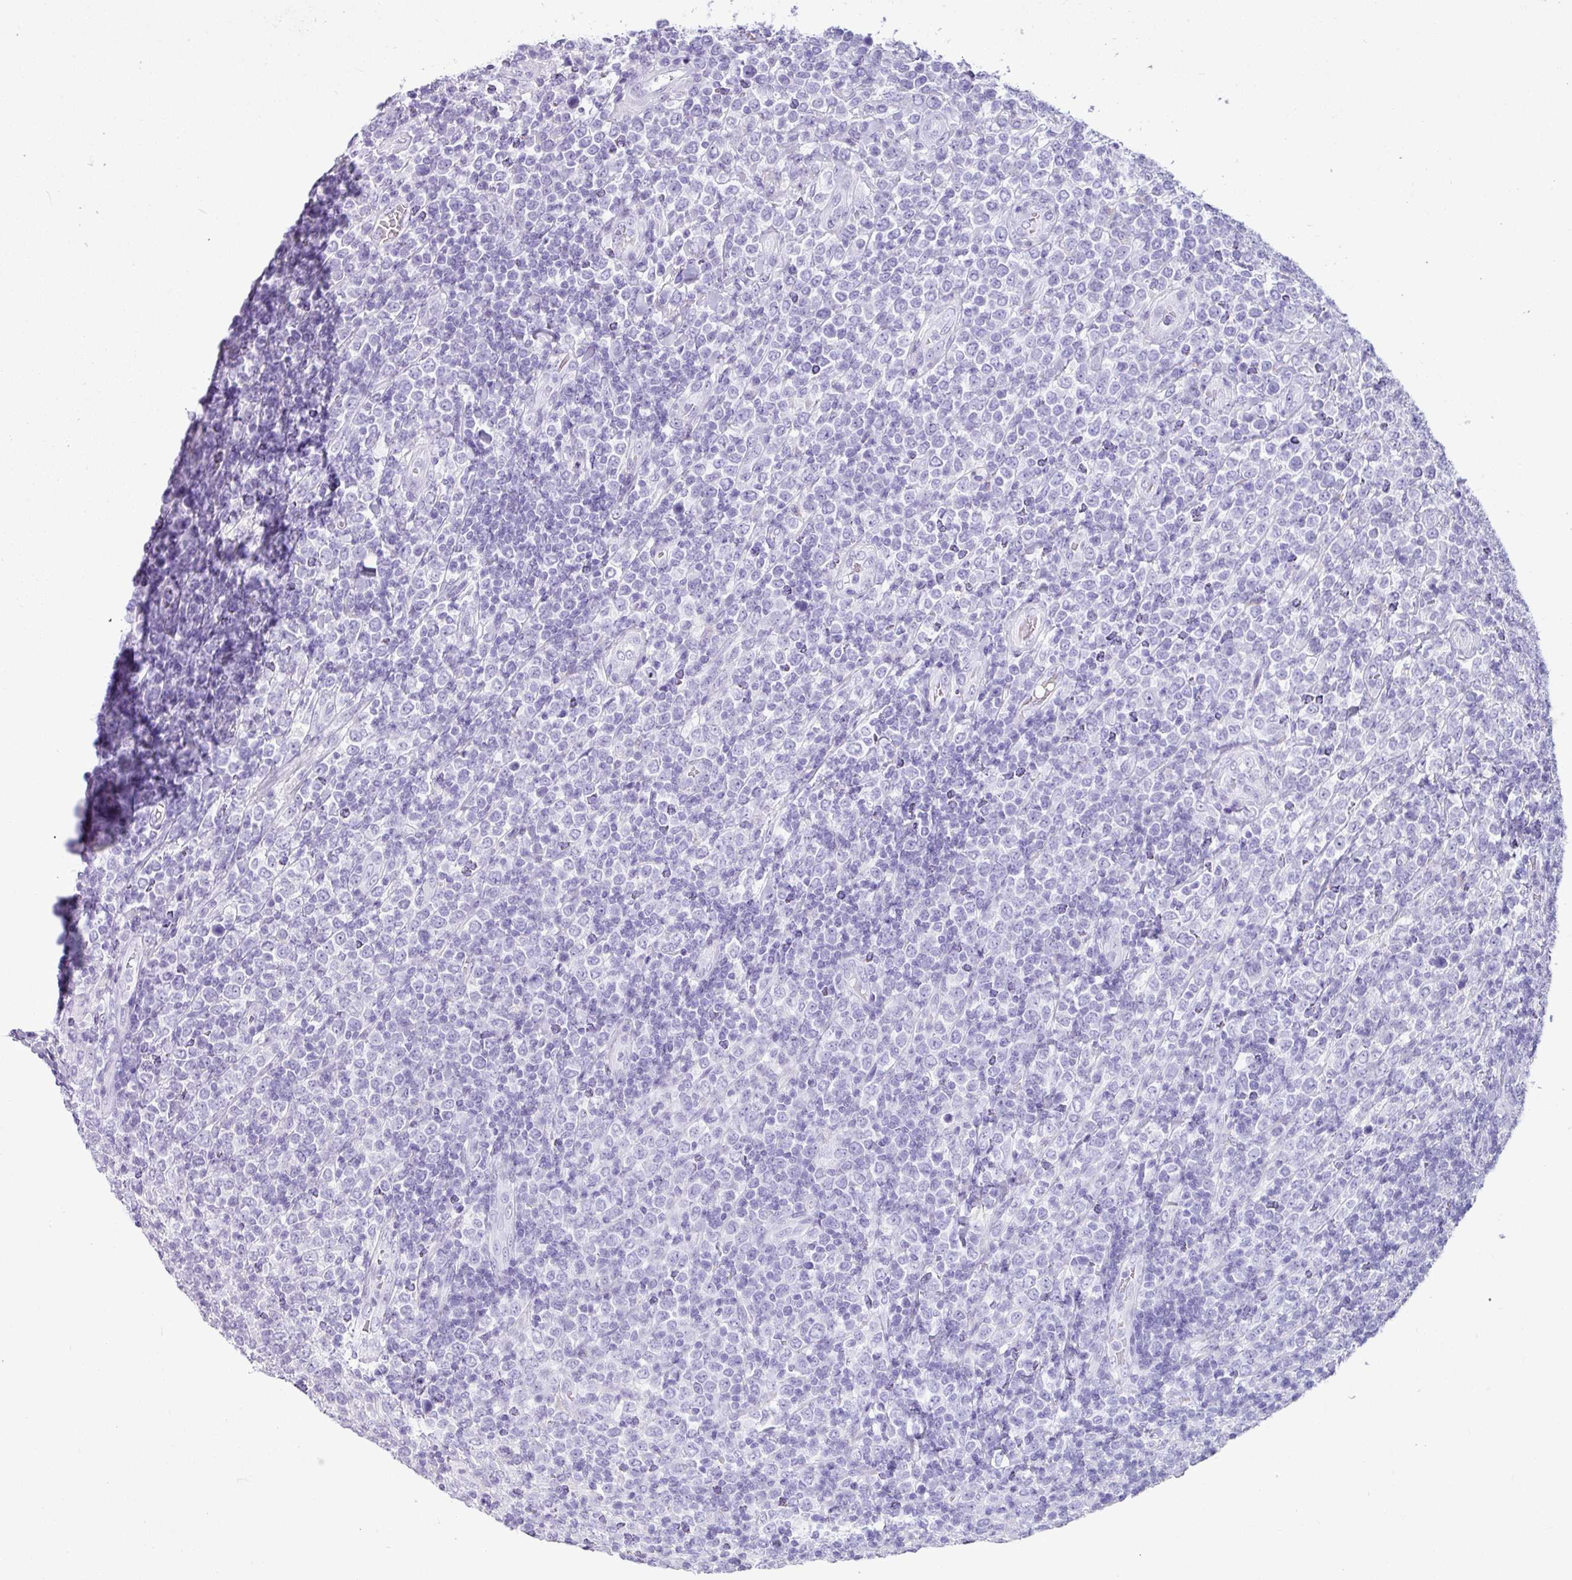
{"staining": {"intensity": "negative", "quantity": "none", "location": "none"}, "tissue": "lymphoma", "cell_type": "Tumor cells", "image_type": "cancer", "snomed": [{"axis": "morphology", "description": "Malignant lymphoma, non-Hodgkin's type, High grade"}, {"axis": "topography", "description": "Soft tissue"}], "caption": "Tumor cells are negative for protein expression in human malignant lymphoma, non-Hodgkin's type (high-grade).", "gene": "NCCRP1", "patient": {"sex": "female", "age": 56}}